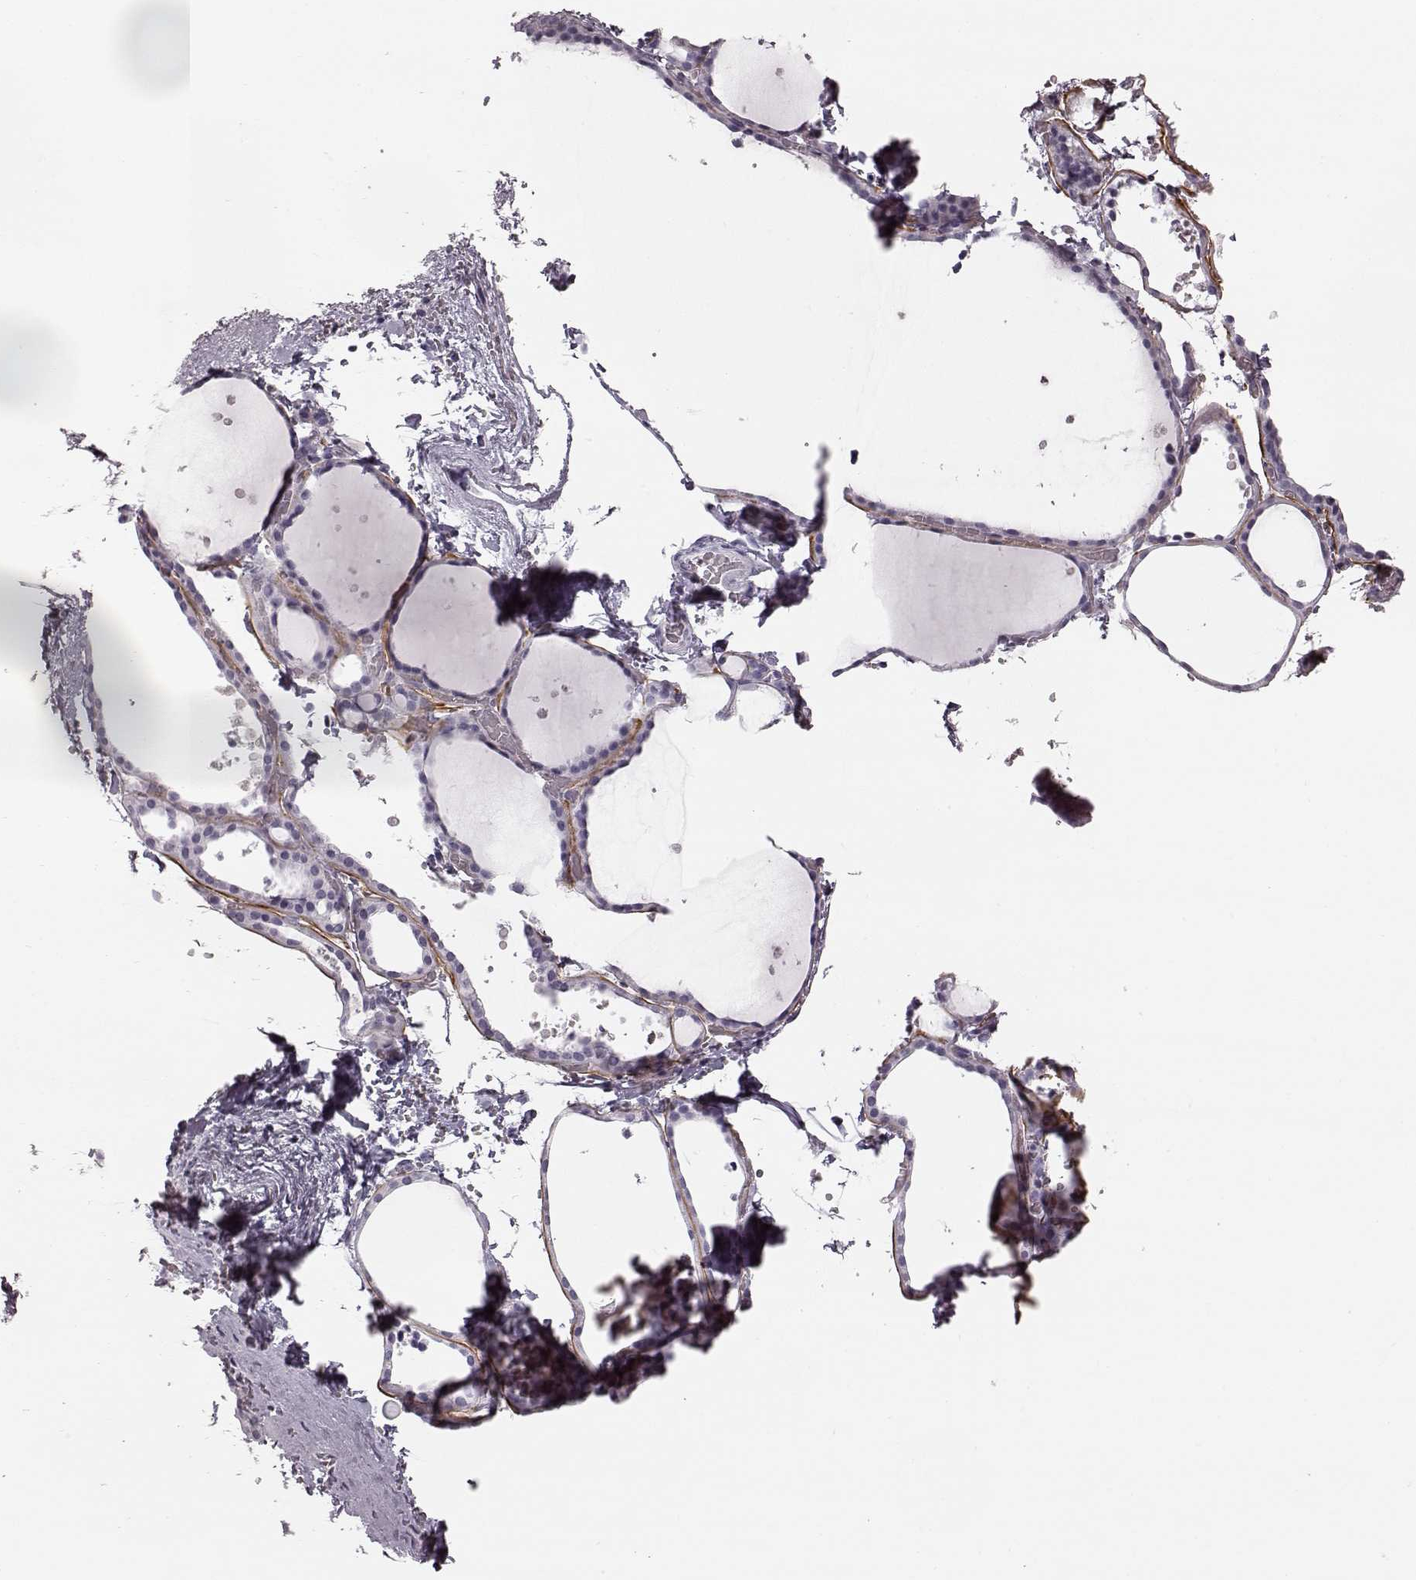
{"staining": {"intensity": "negative", "quantity": "none", "location": "none"}, "tissue": "thyroid gland", "cell_type": "Glandular cells", "image_type": "normal", "snomed": [{"axis": "morphology", "description": "Normal tissue, NOS"}, {"axis": "topography", "description": "Thyroid gland"}], "caption": "Glandular cells are negative for protein expression in normal human thyroid gland. Brightfield microscopy of immunohistochemistry stained with DAB (brown) and hematoxylin (blue), captured at high magnification.", "gene": "ZNF433", "patient": {"sex": "female", "age": 36}}